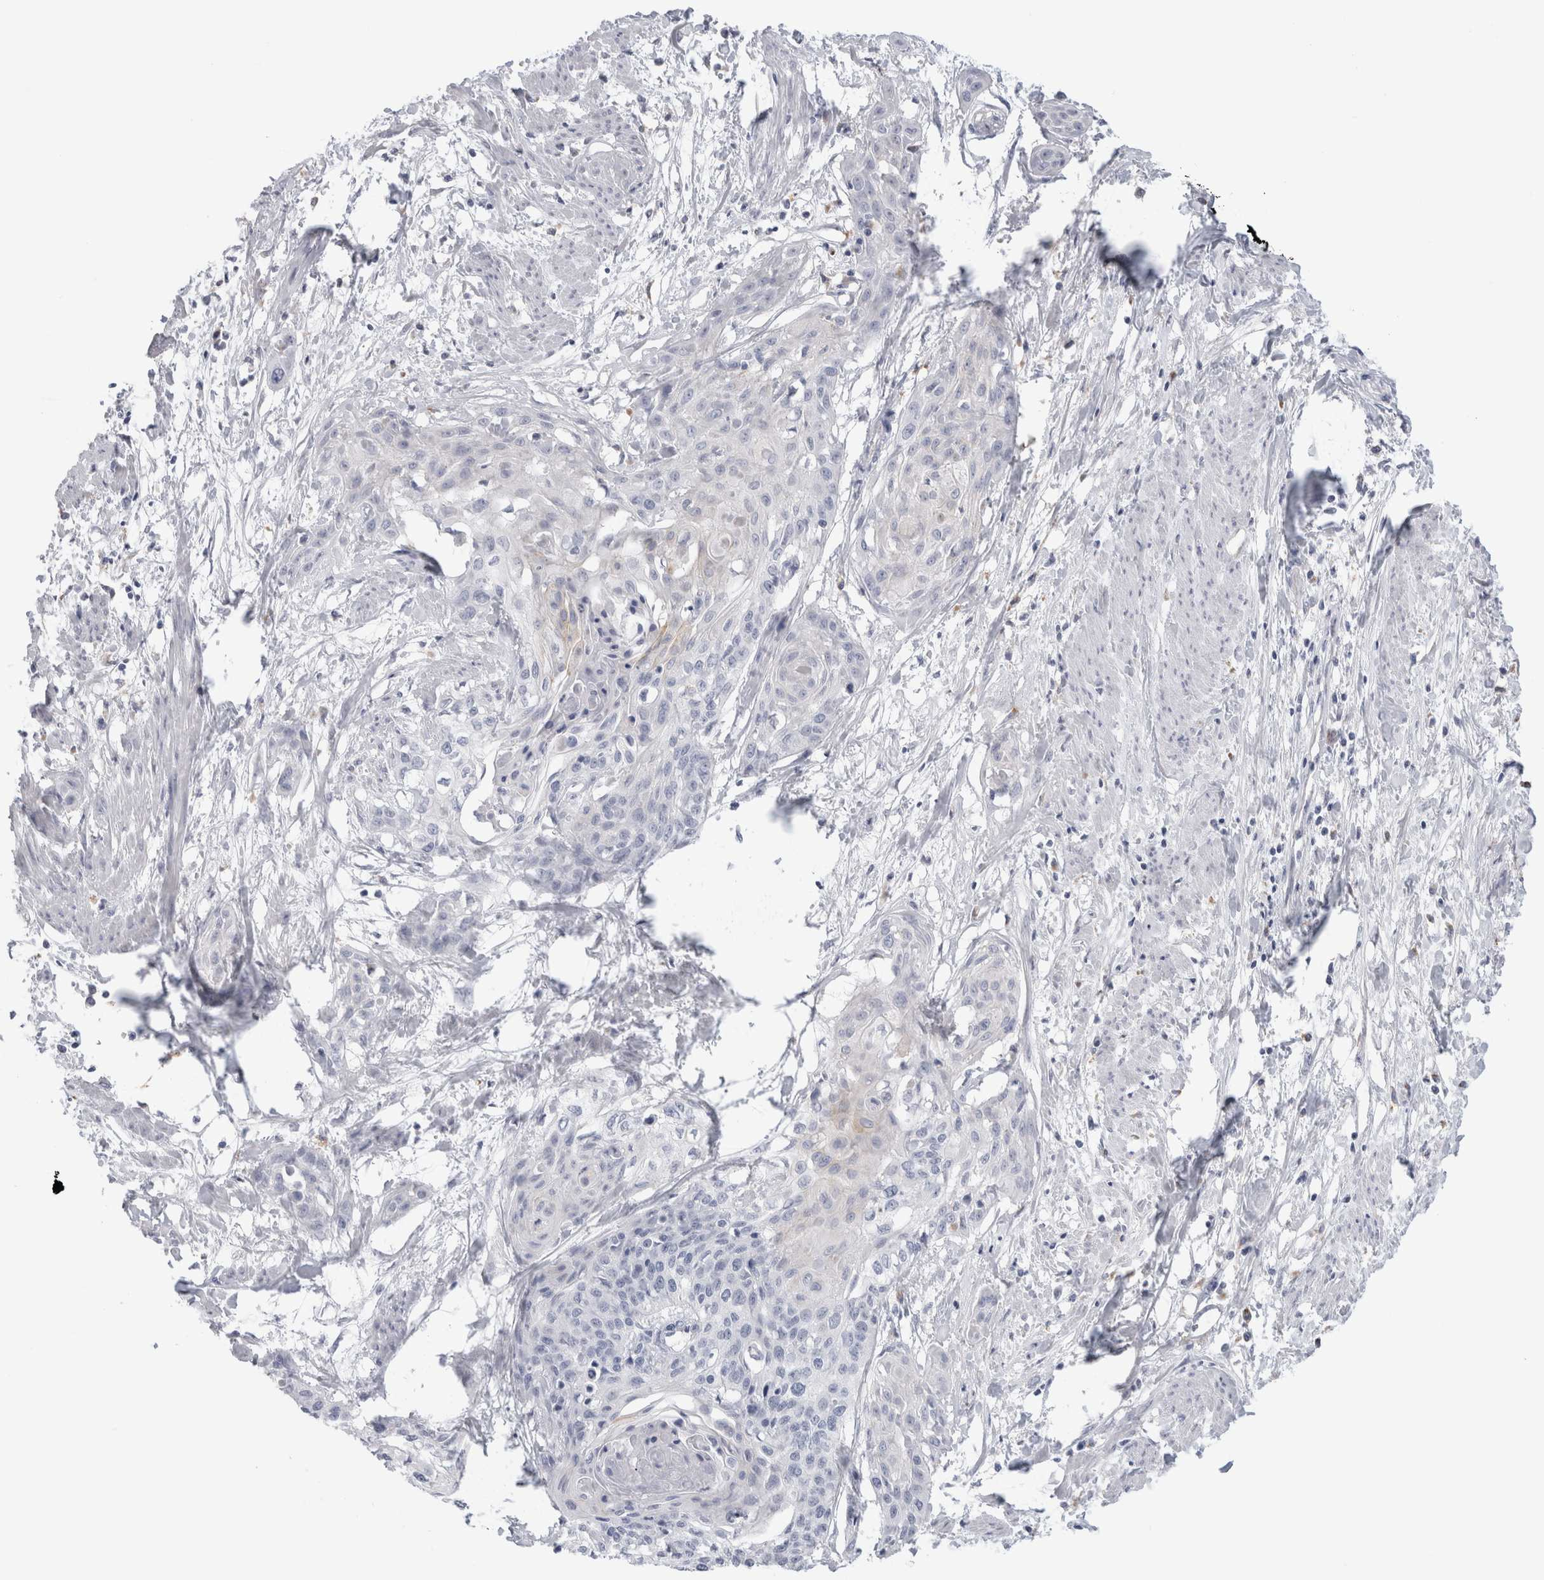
{"staining": {"intensity": "negative", "quantity": "none", "location": "none"}, "tissue": "cervical cancer", "cell_type": "Tumor cells", "image_type": "cancer", "snomed": [{"axis": "morphology", "description": "Squamous cell carcinoma, NOS"}, {"axis": "topography", "description": "Cervix"}], "caption": "Immunohistochemical staining of cervical cancer exhibits no significant expression in tumor cells.", "gene": "ANKMY1", "patient": {"sex": "female", "age": 57}}